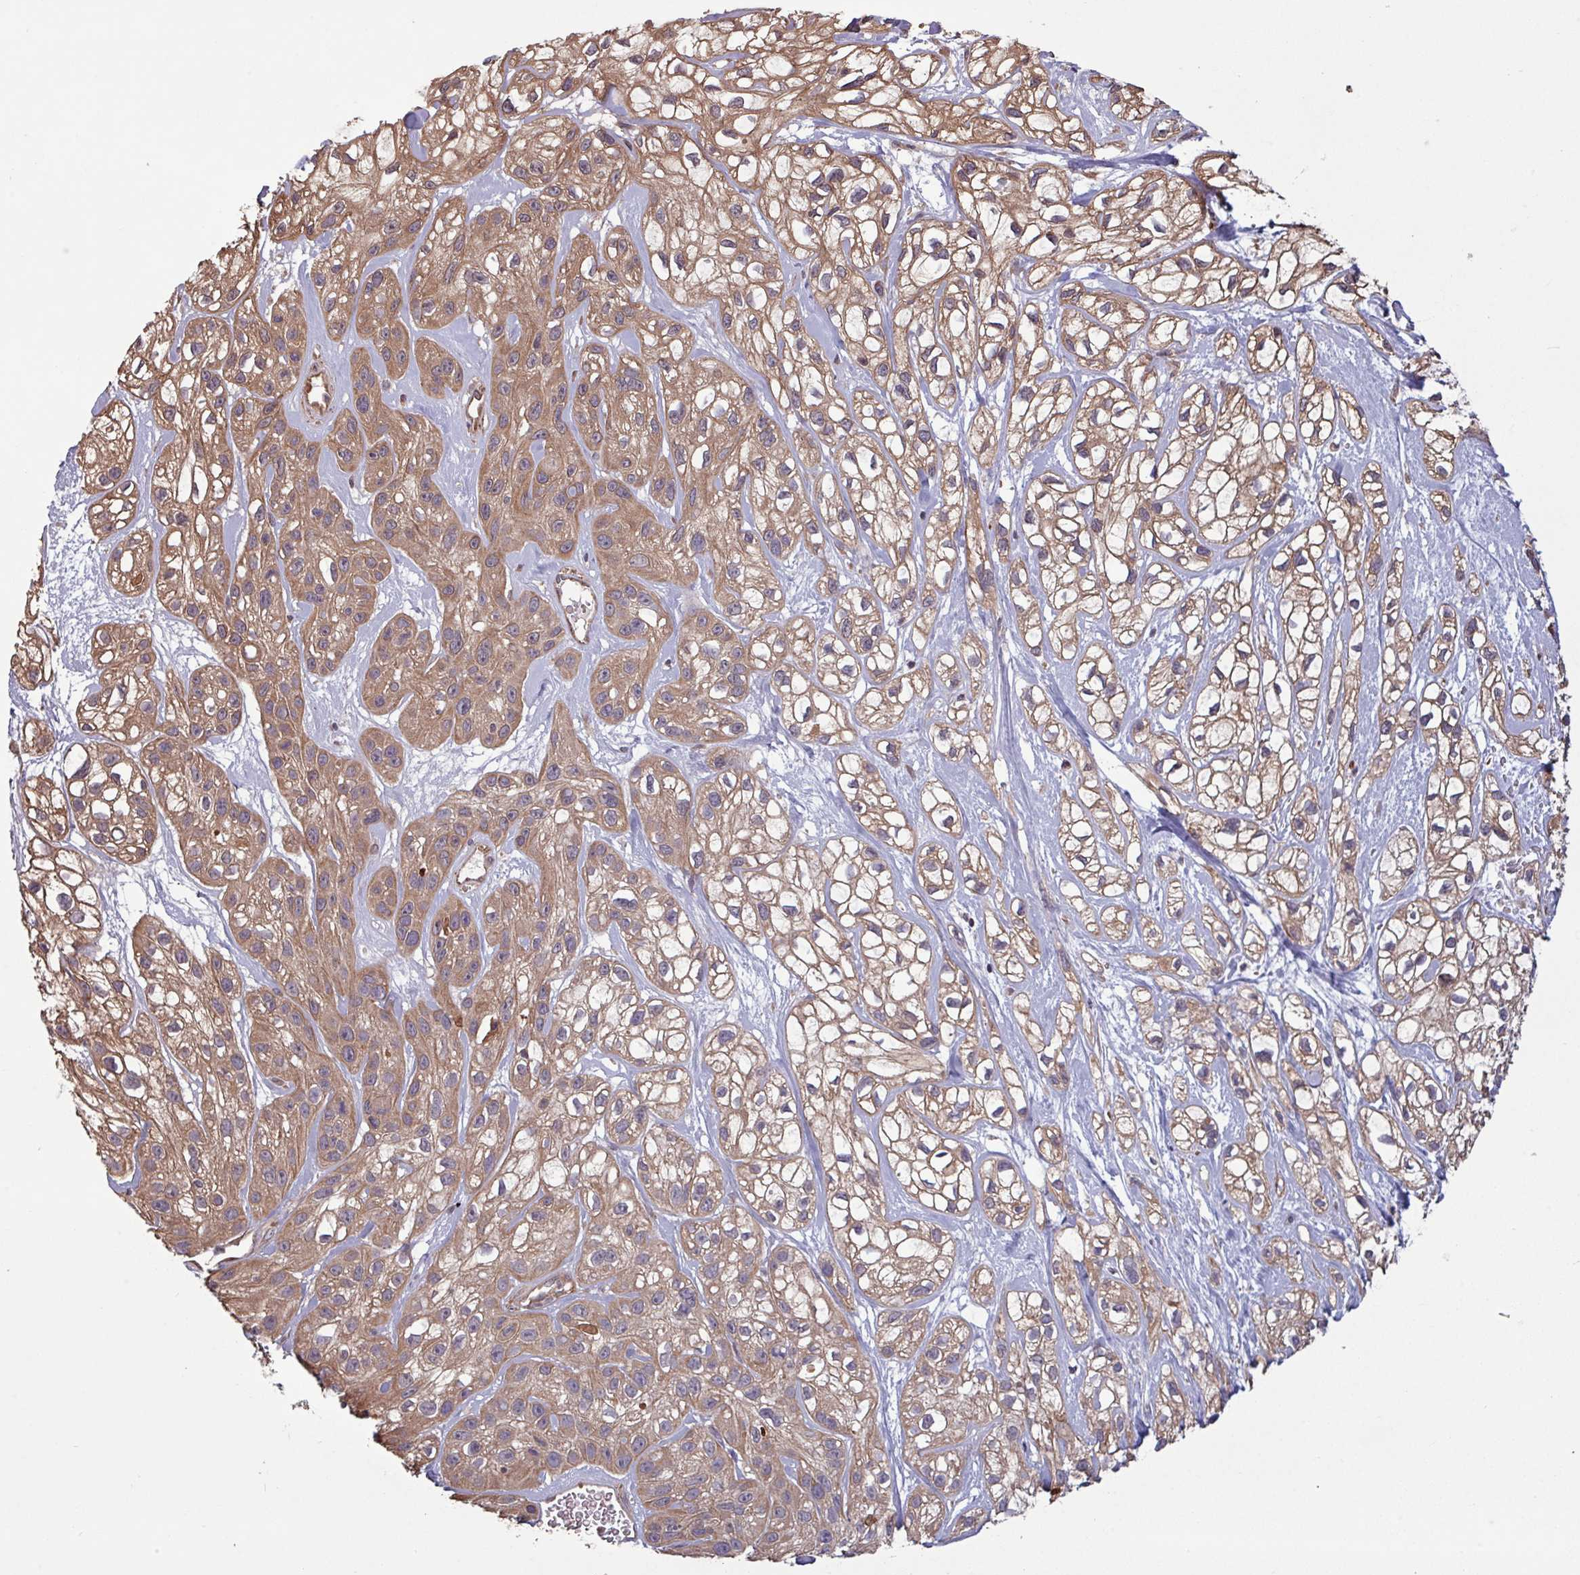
{"staining": {"intensity": "moderate", "quantity": ">75%", "location": "cytoplasmic/membranous"}, "tissue": "skin cancer", "cell_type": "Tumor cells", "image_type": "cancer", "snomed": [{"axis": "morphology", "description": "Squamous cell carcinoma, NOS"}, {"axis": "topography", "description": "Skin"}], "caption": "Squamous cell carcinoma (skin) was stained to show a protein in brown. There is medium levels of moderate cytoplasmic/membranous expression in about >75% of tumor cells.", "gene": "TRABD2A", "patient": {"sex": "male", "age": 82}}